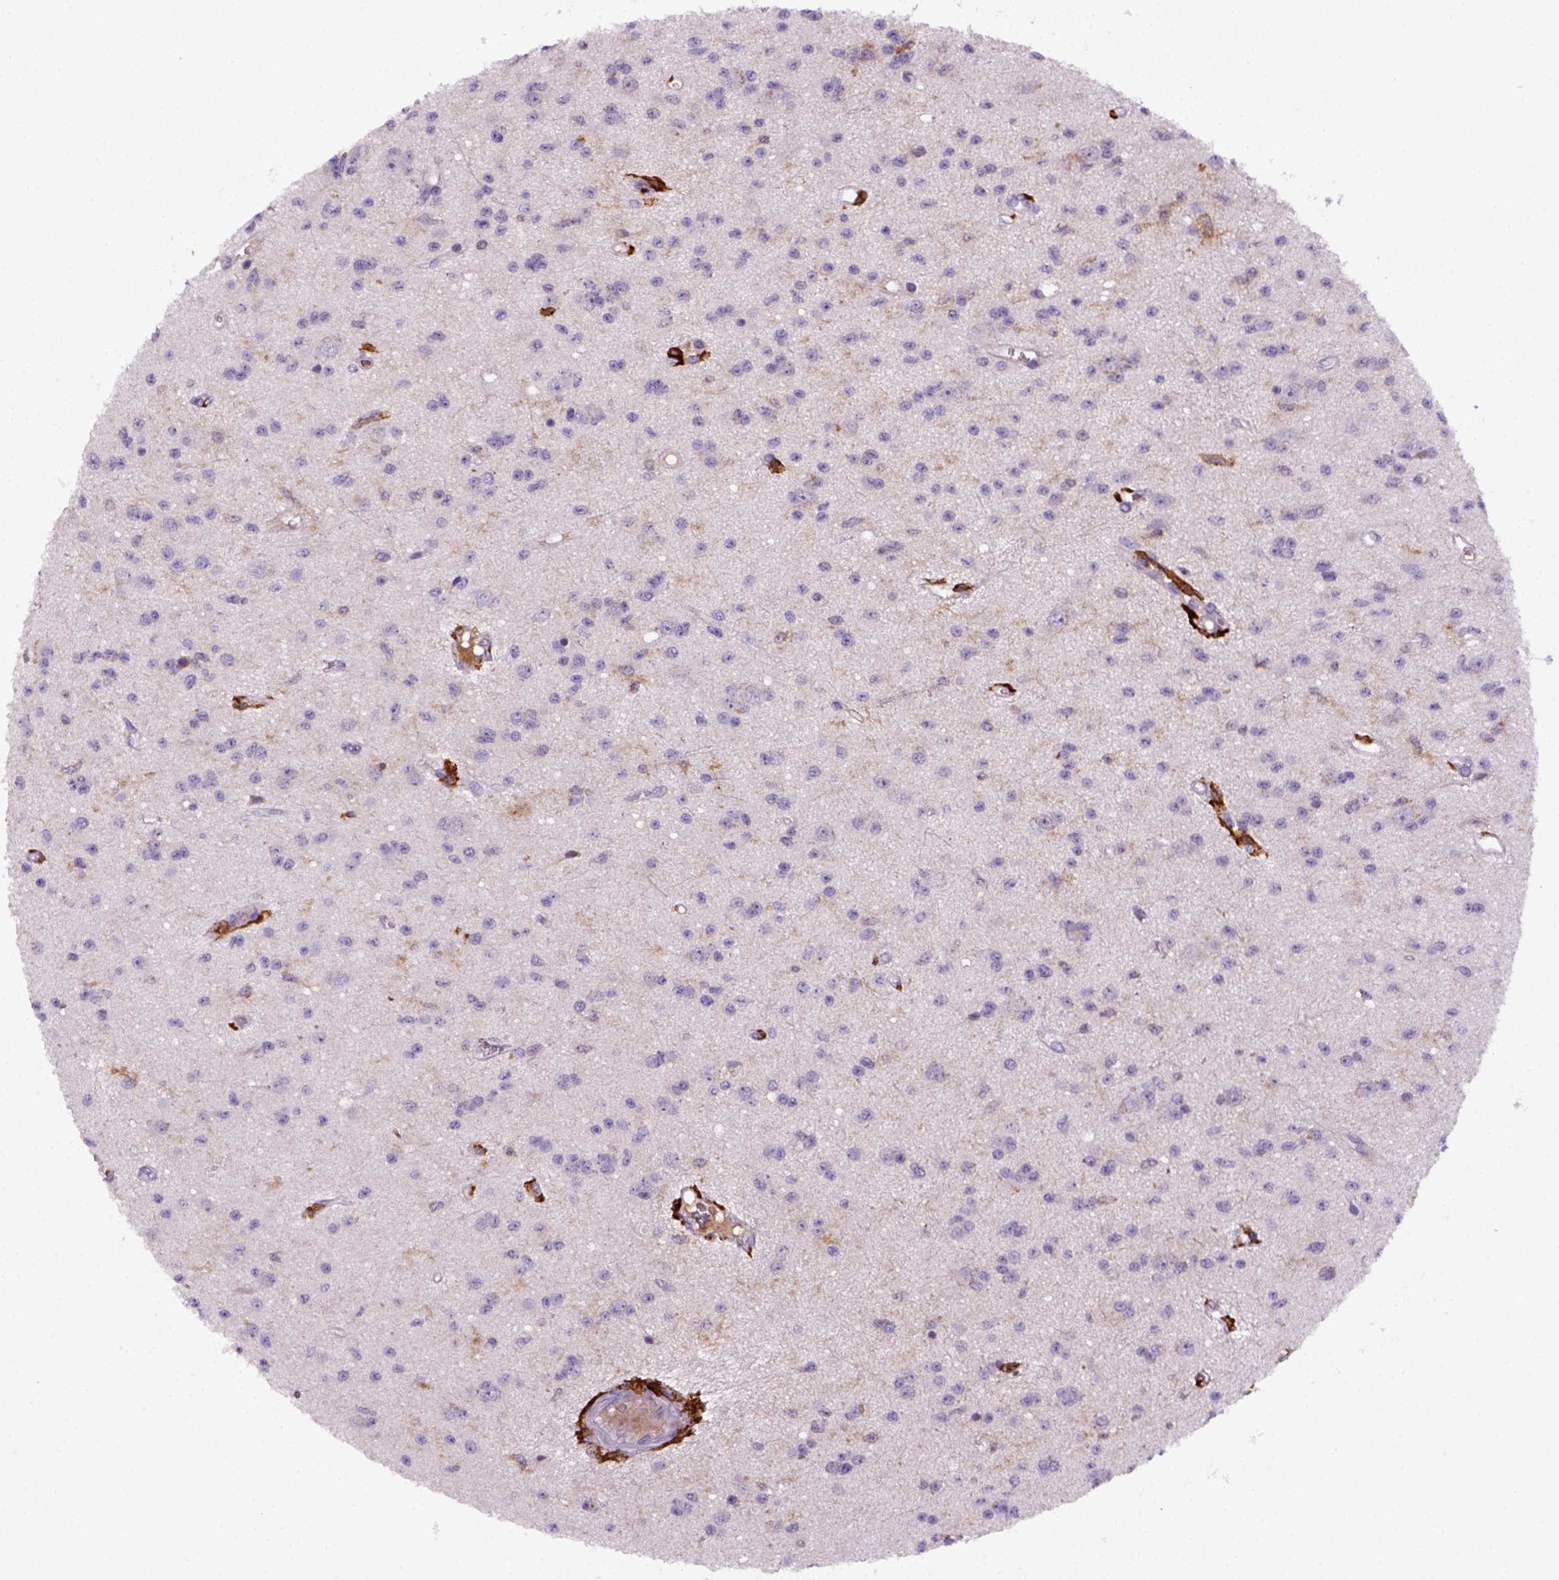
{"staining": {"intensity": "negative", "quantity": "none", "location": "none"}, "tissue": "glioma", "cell_type": "Tumor cells", "image_type": "cancer", "snomed": [{"axis": "morphology", "description": "Glioma, malignant, Low grade"}, {"axis": "topography", "description": "Brain"}], "caption": "A high-resolution micrograph shows immunohistochemistry (IHC) staining of glioma, which displays no significant expression in tumor cells.", "gene": "CD14", "patient": {"sex": "female", "age": 45}}